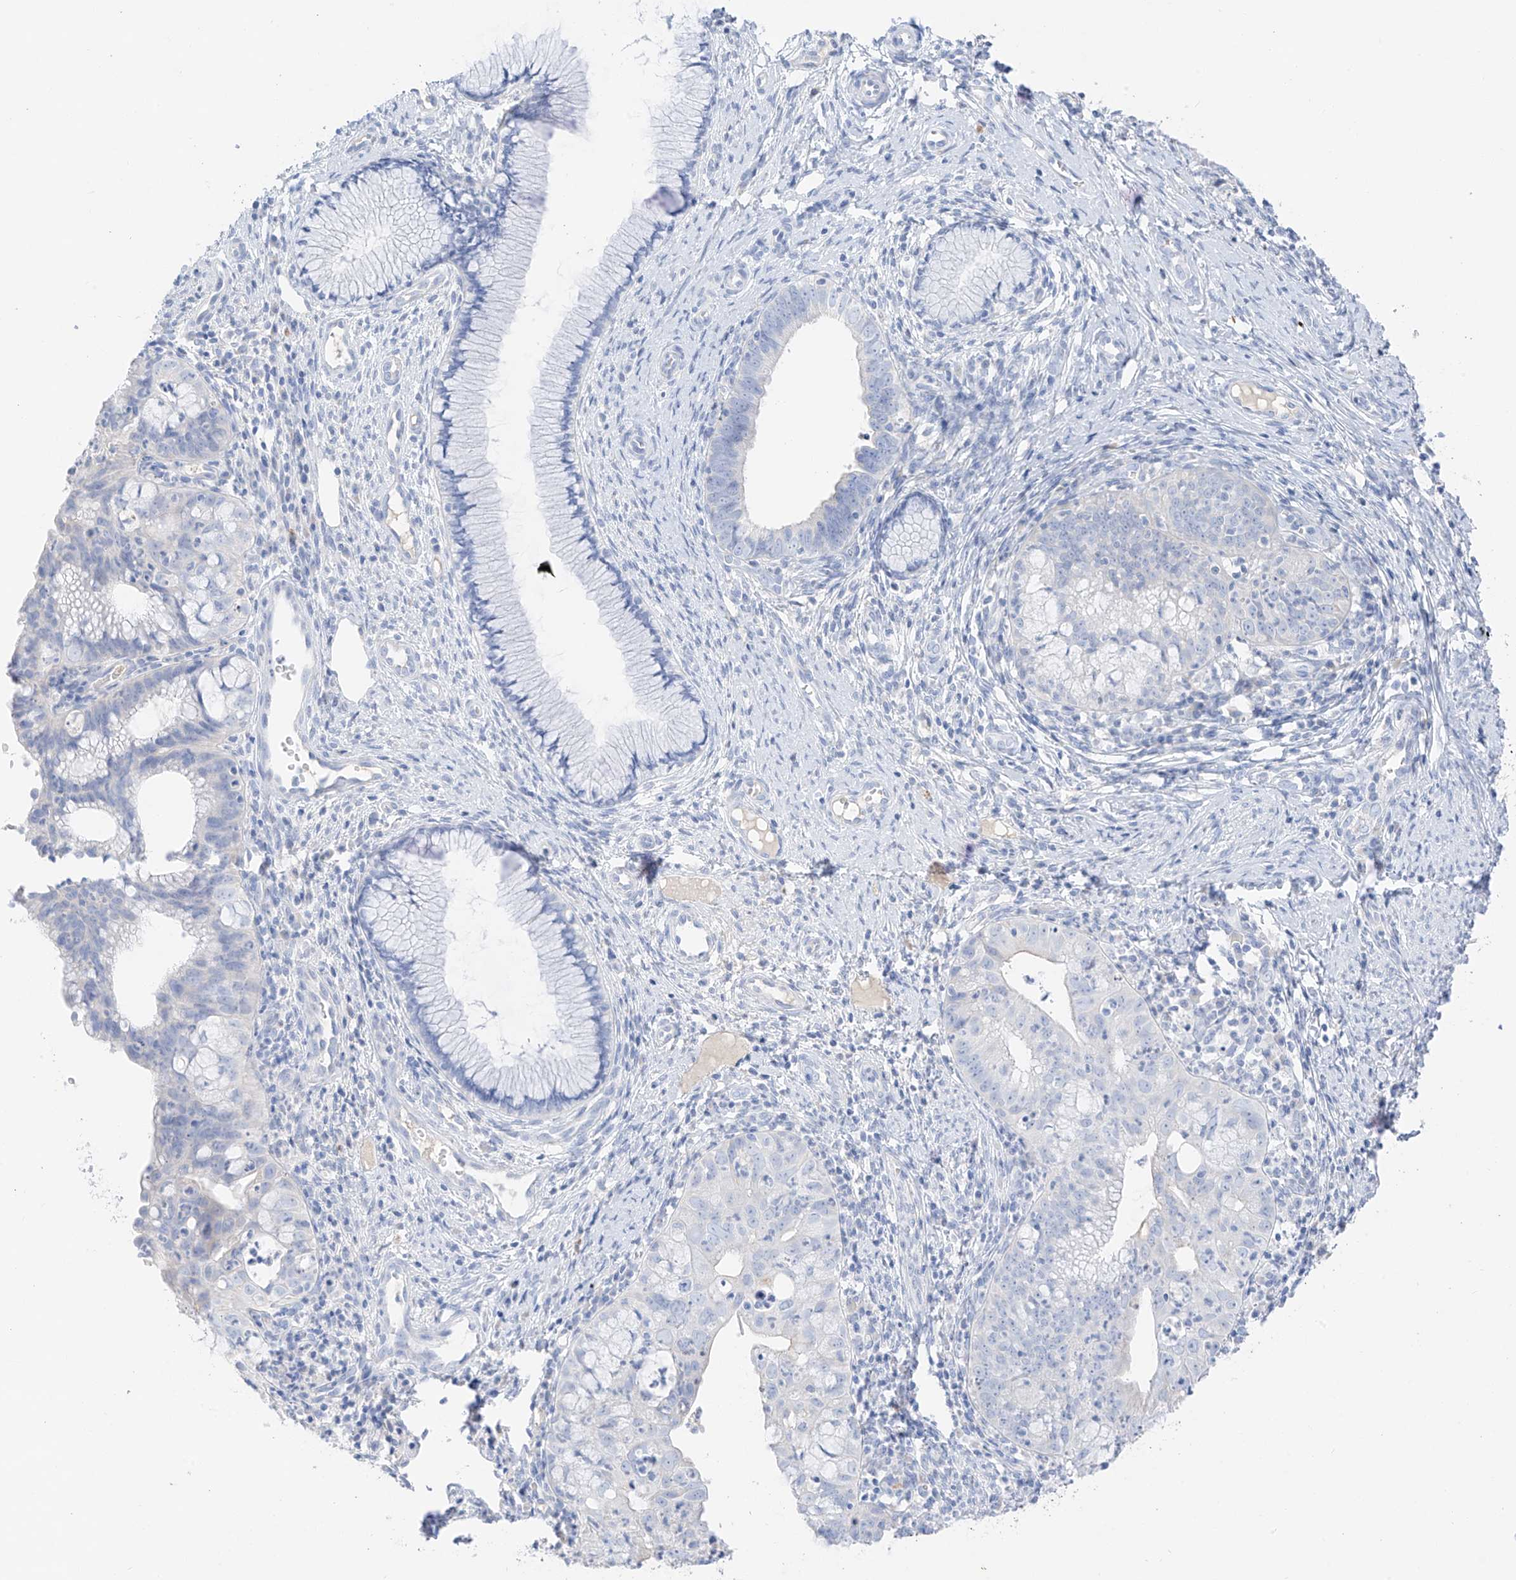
{"staining": {"intensity": "negative", "quantity": "none", "location": "none"}, "tissue": "cervical cancer", "cell_type": "Tumor cells", "image_type": "cancer", "snomed": [{"axis": "morphology", "description": "Adenocarcinoma, NOS"}, {"axis": "topography", "description": "Cervix"}], "caption": "IHC of adenocarcinoma (cervical) shows no staining in tumor cells.", "gene": "CAPN13", "patient": {"sex": "female", "age": 36}}